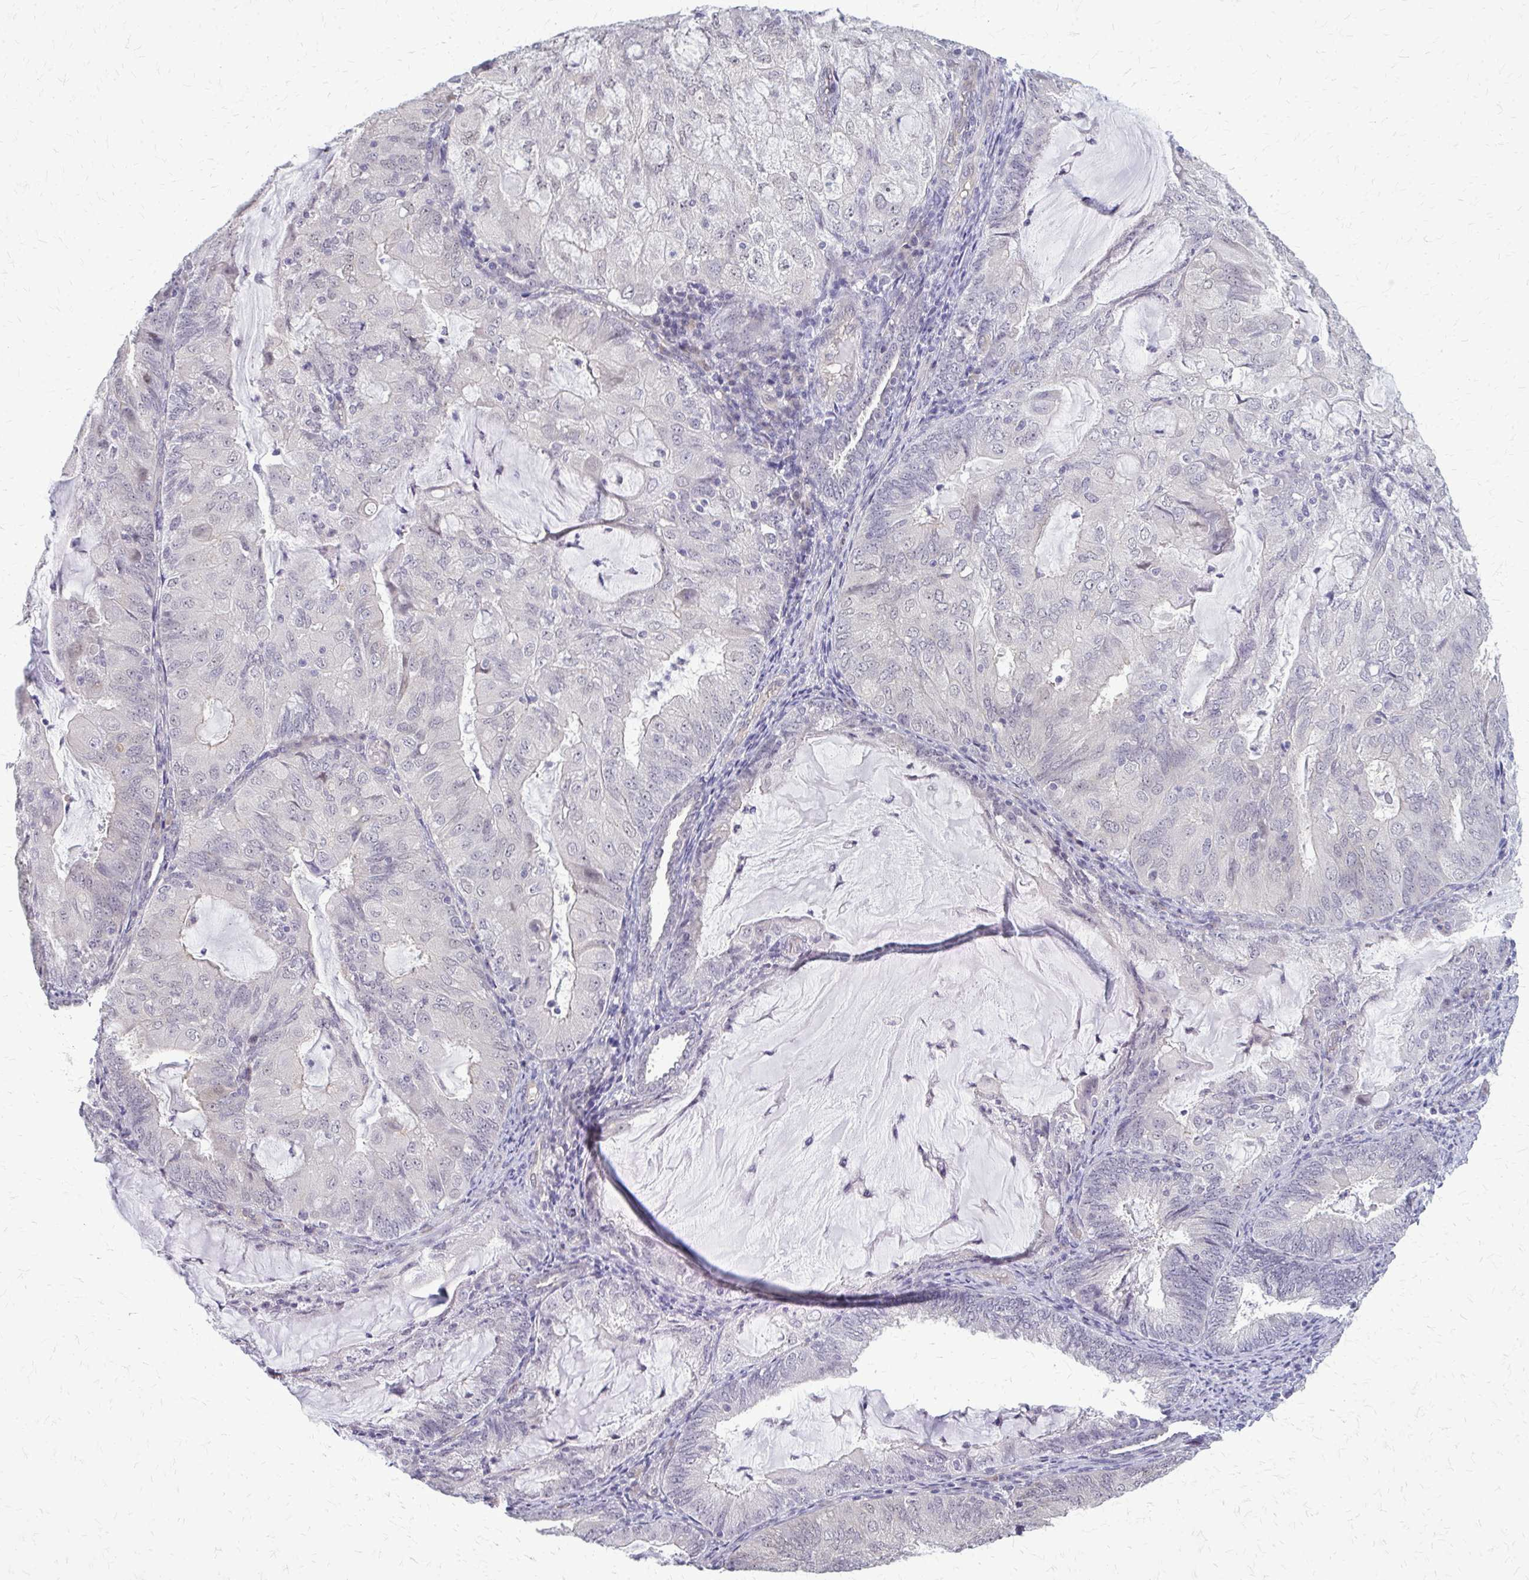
{"staining": {"intensity": "negative", "quantity": "none", "location": "none"}, "tissue": "endometrial cancer", "cell_type": "Tumor cells", "image_type": "cancer", "snomed": [{"axis": "morphology", "description": "Adenocarcinoma, NOS"}, {"axis": "topography", "description": "Endometrium"}], "caption": "Tumor cells are negative for brown protein staining in endometrial cancer. (DAB immunohistochemistry (IHC) visualized using brightfield microscopy, high magnification).", "gene": "PLCB1", "patient": {"sex": "female", "age": 81}}